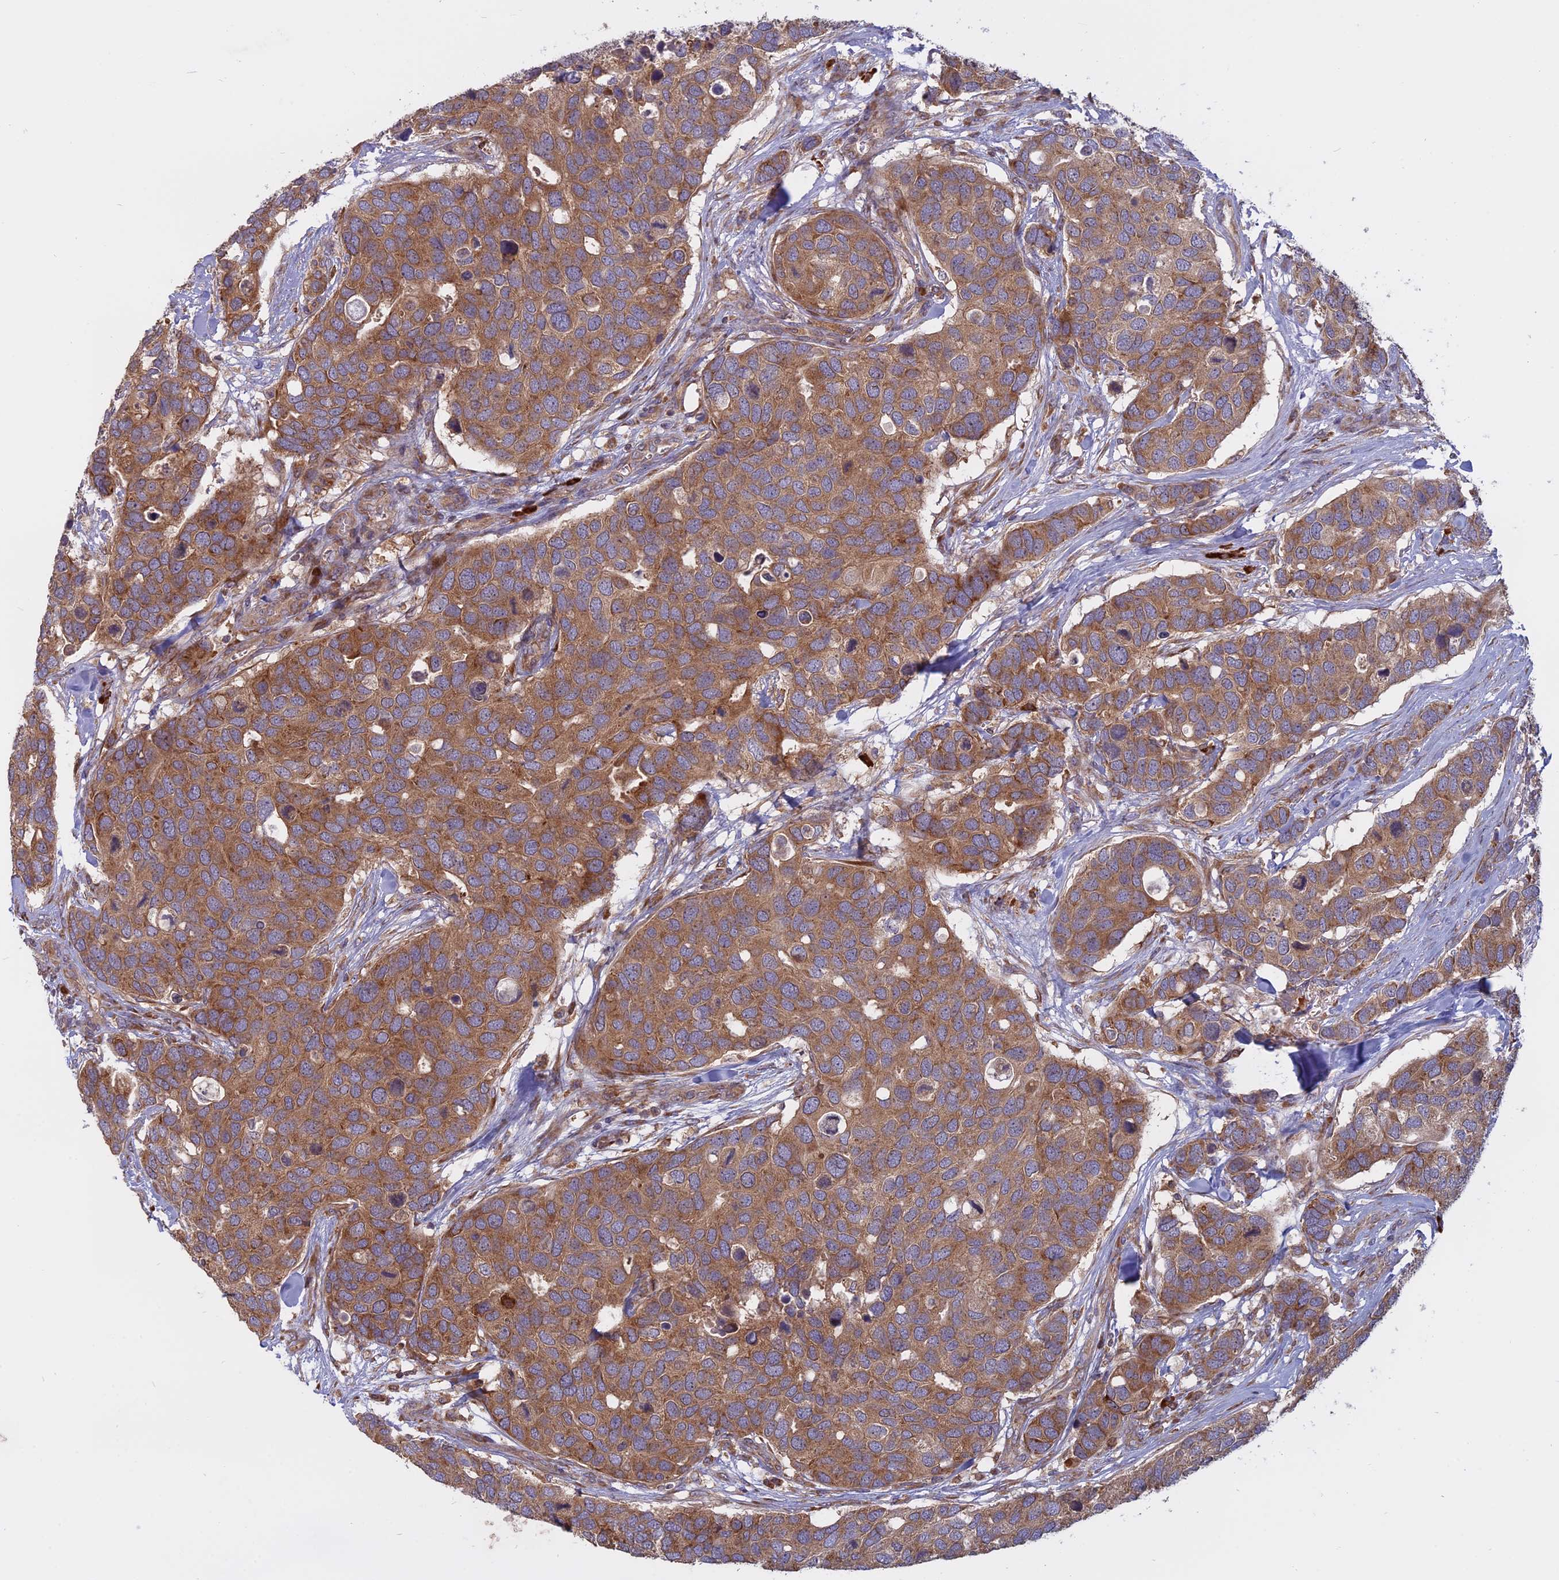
{"staining": {"intensity": "moderate", "quantity": ">75%", "location": "cytoplasmic/membranous"}, "tissue": "breast cancer", "cell_type": "Tumor cells", "image_type": "cancer", "snomed": [{"axis": "morphology", "description": "Duct carcinoma"}, {"axis": "topography", "description": "Breast"}], "caption": "Human breast invasive ductal carcinoma stained with a brown dye exhibits moderate cytoplasmic/membranous positive expression in approximately >75% of tumor cells.", "gene": "TMEM208", "patient": {"sex": "female", "age": 83}}